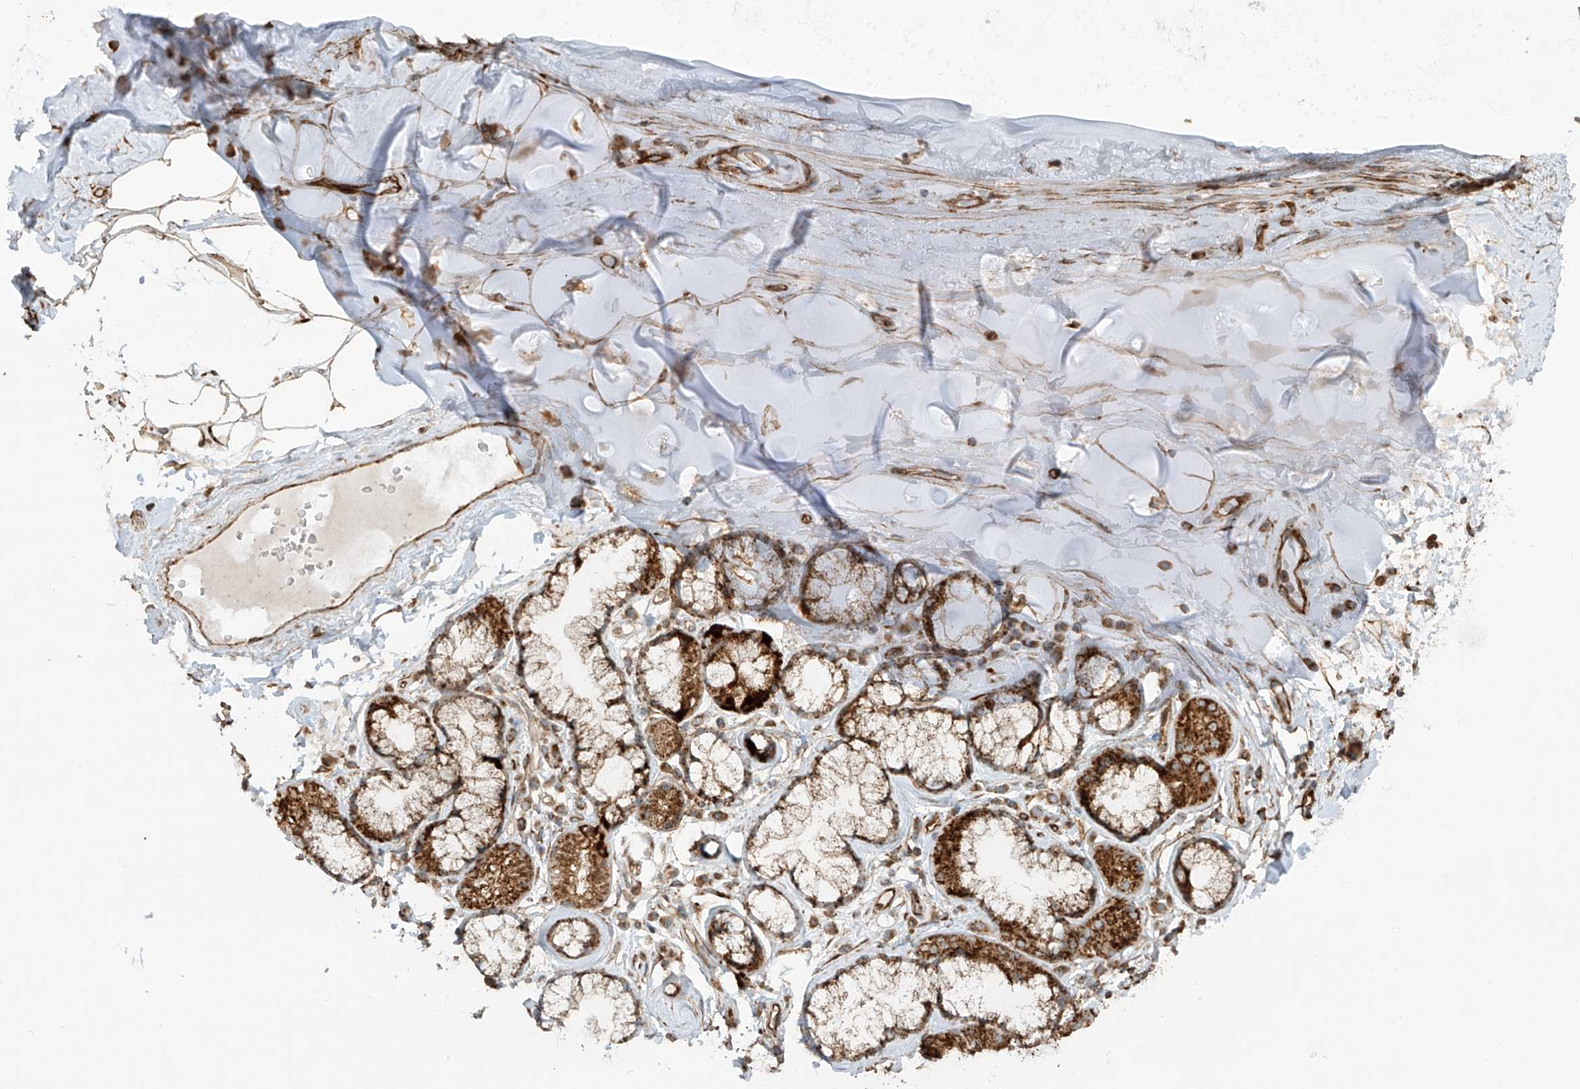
{"staining": {"intensity": "moderate", "quantity": ">75%", "location": "cytoplasmic/membranous"}, "tissue": "adipose tissue", "cell_type": "Adipocytes", "image_type": "normal", "snomed": [{"axis": "morphology", "description": "Normal tissue, NOS"}, {"axis": "topography", "description": "Cartilage tissue"}], "caption": "Adipose tissue was stained to show a protein in brown. There is medium levels of moderate cytoplasmic/membranous expression in approximately >75% of adipocytes.", "gene": "EIF5B", "patient": {"sex": "female", "age": 63}}